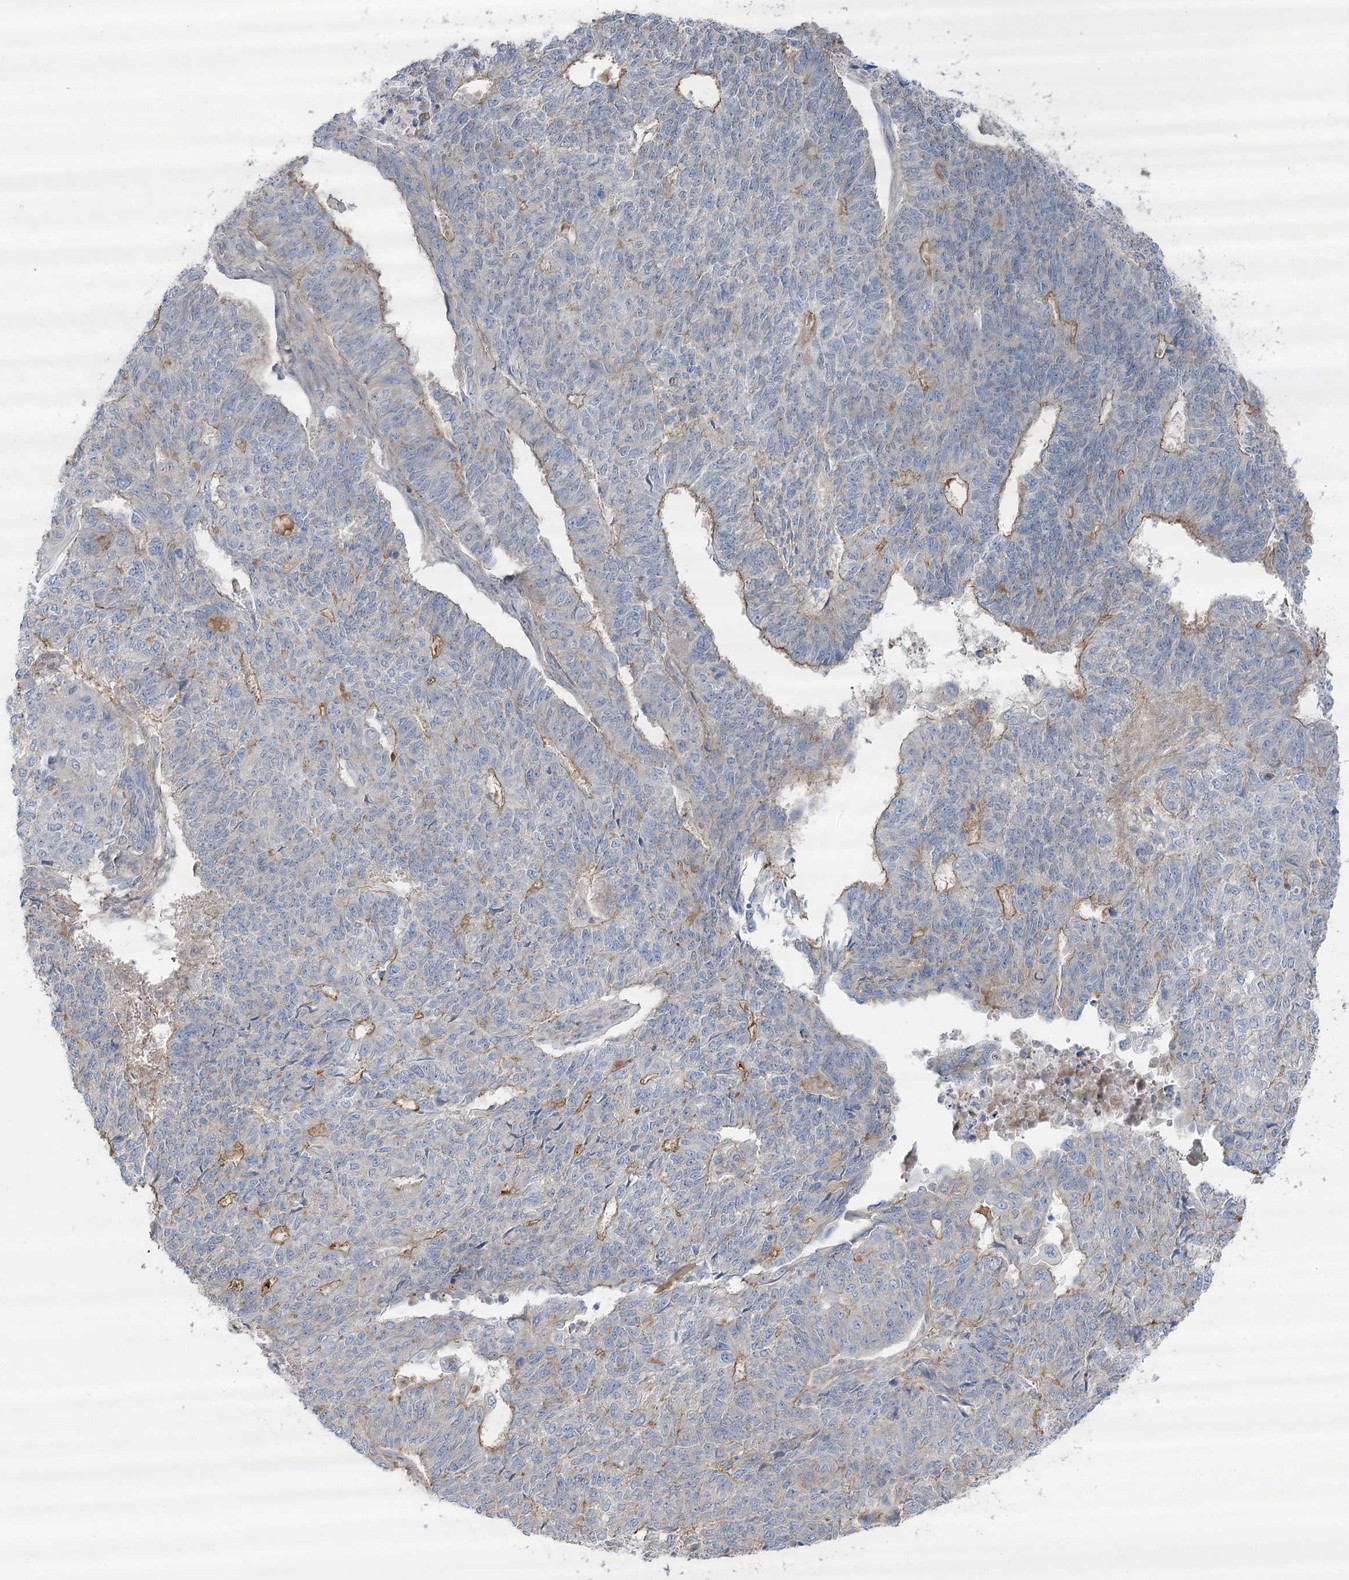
{"staining": {"intensity": "weak", "quantity": "<25%", "location": "cytoplasmic/membranous"}, "tissue": "endometrial cancer", "cell_type": "Tumor cells", "image_type": "cancer", "snomed": [{"axis": "morphology", "description": "Adenocarcinoma, NOS"}, {"axis": "topography", "description": "Endometrium"}], "caption": "This is an IHC photomicrograph of human endometrial adenocarcinoma. There is no positivity in tumor cells.", "gene": "LARP1B", "patient": {"sex": "female", "age": 32}}